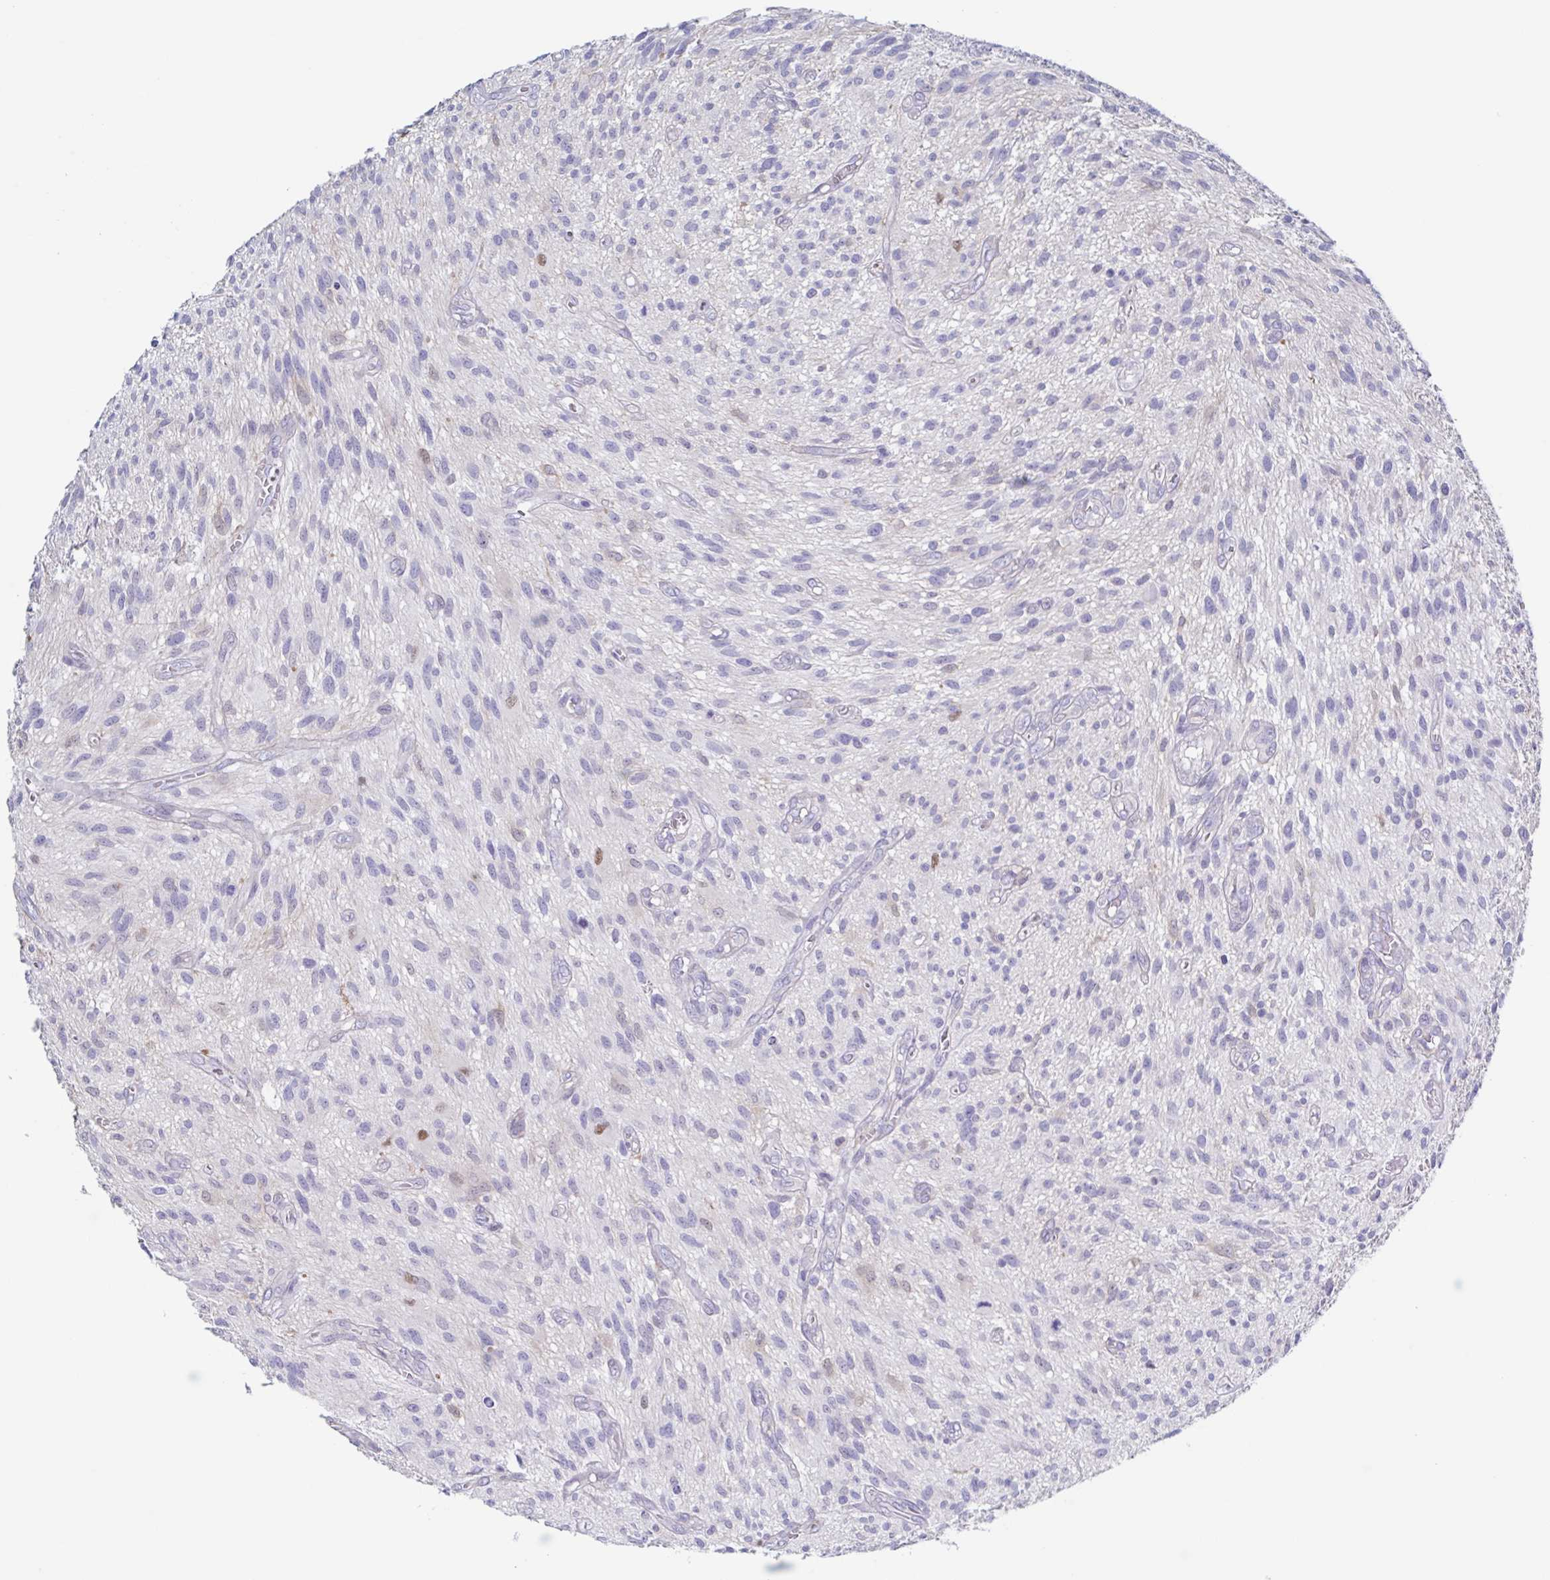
{"staining": {"intensity": "negative", "quantity": "none", "location": "none"}, "tissue": "glioma", "cell_type": "Tumor cells", "image_type": "cancer", "snomed": [{"axis": "morphology", "description": "Glioma, malignant, High grade"}, {"axis": "topography", "description": "Brain"}], "caption": "Photomicrograph shows no protein expression in tumor cells of glioma tissue. (DAB immunohistochemistry (IHC), high magnification).", "gene": "PBOV1", "patient": {"sex": "male", "age": 75}}